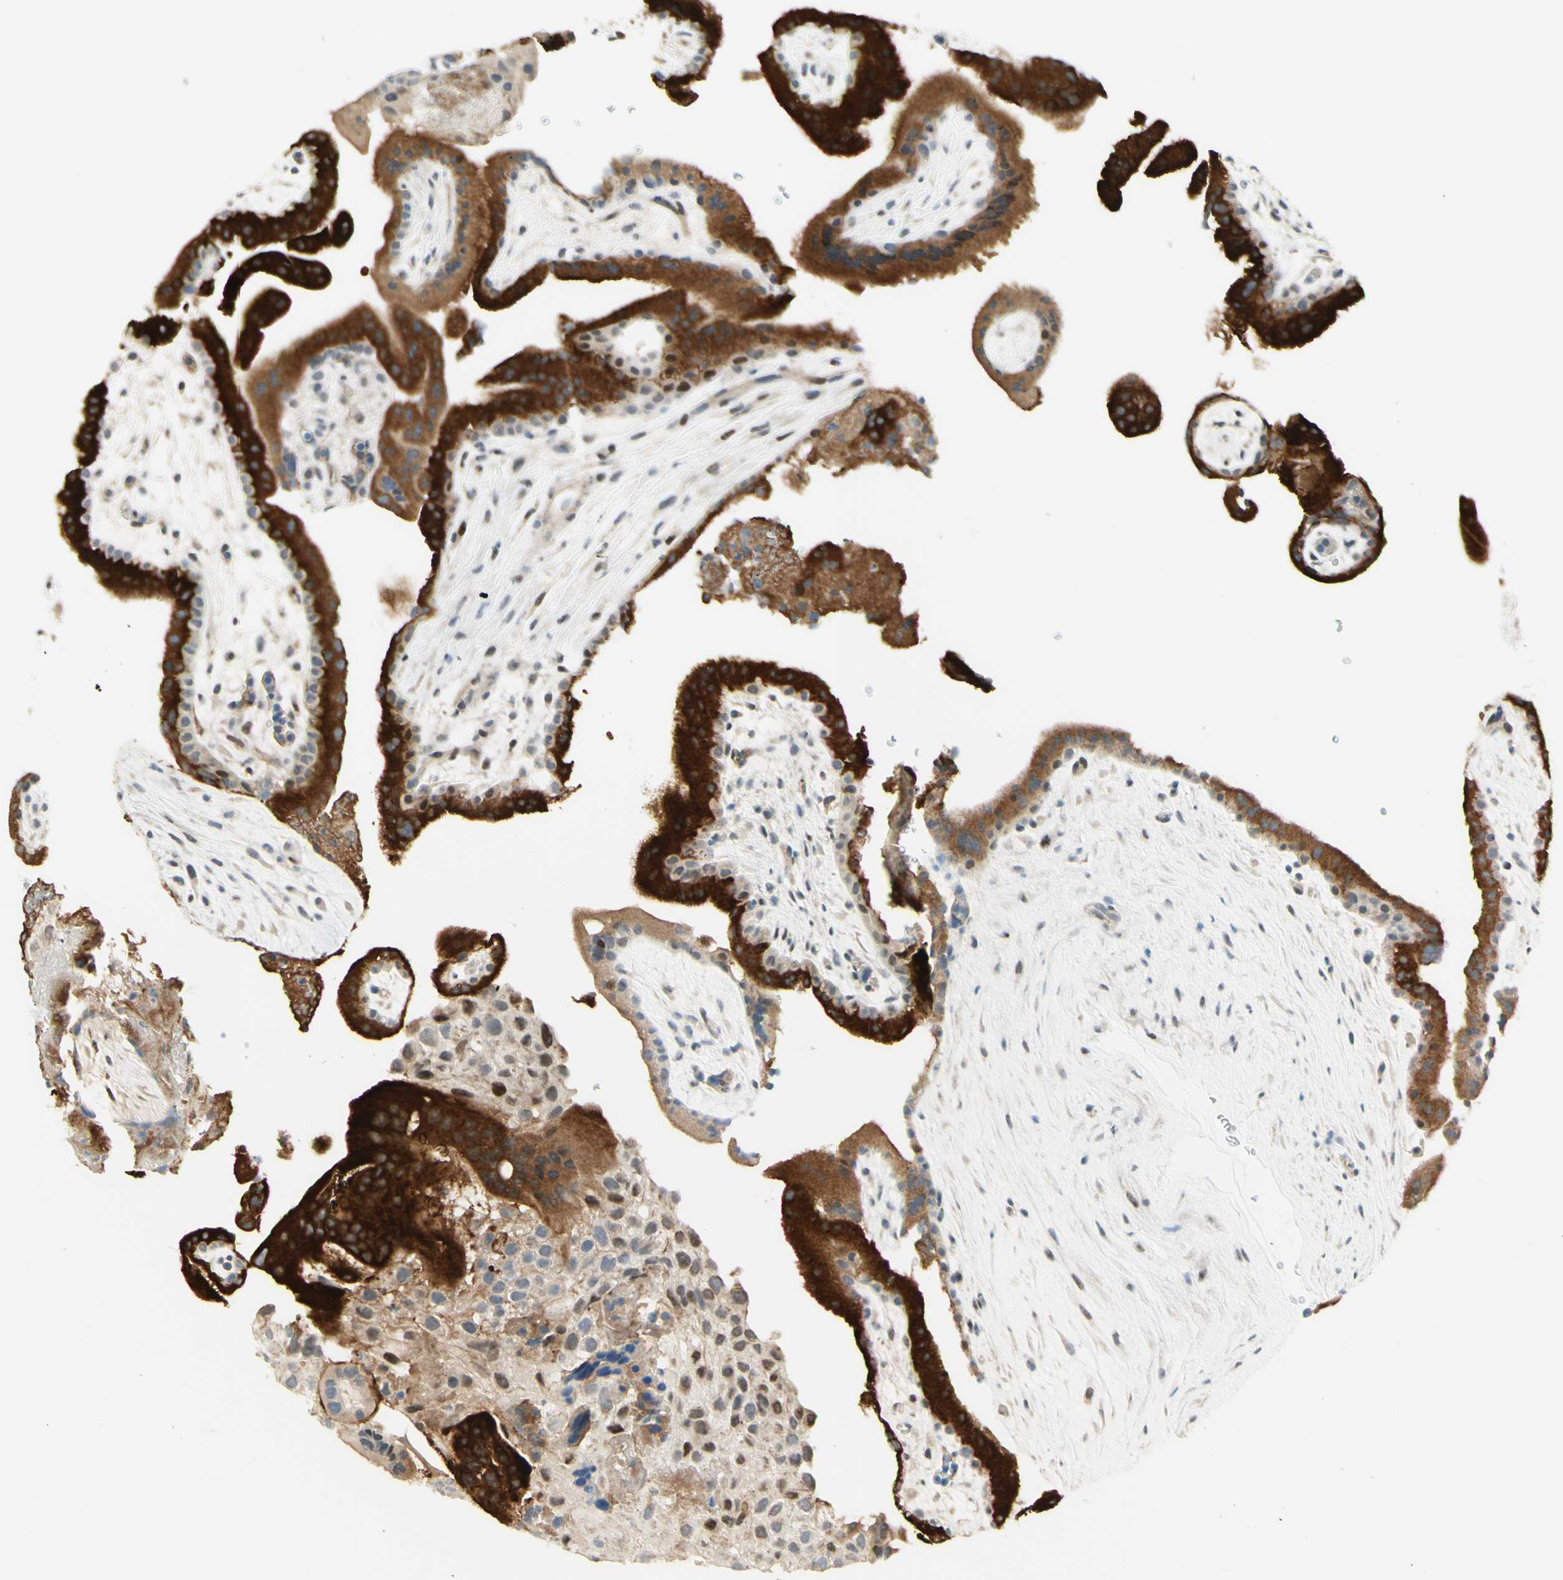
{"staining": {"intensity": "strong", "quantity": "<25%", "location": "nuclear"}, "tissue": "placenta", "cell_type": "Decidual cells", "image_type": "normal", "snomed": [{"axis": "morphology", "description": "Normal tissue, NOS"}, {"axis": "topography", "description": "Placenta"}], "caption": "Decidual cells reveal medium levels of strong nuclear staining in about <25% of cells in benign human placenta.", "gene": "ANGPT2", "patient": {"sex": "female", "age": 19}}